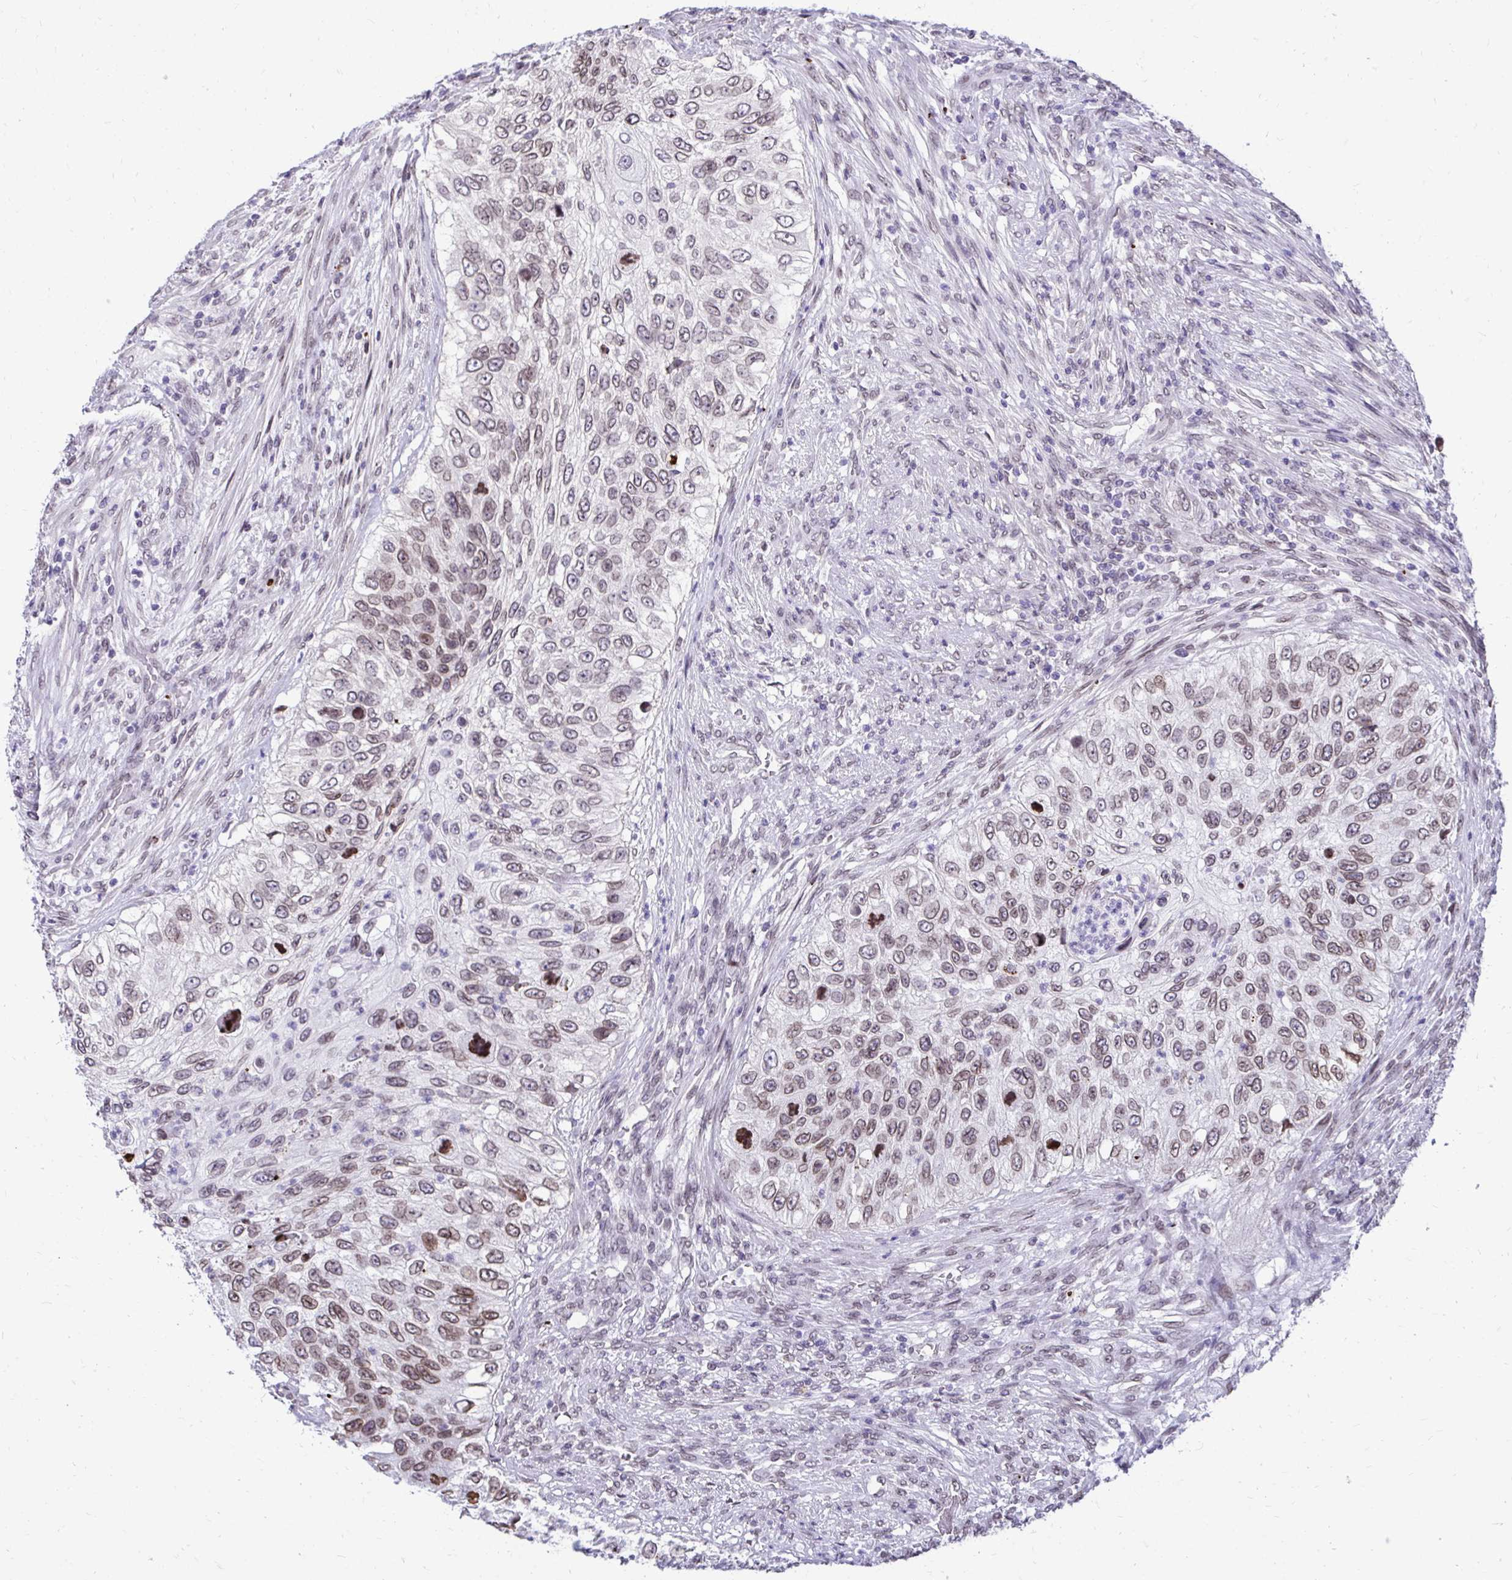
{"staining": {"intensity": "moderate", "quantity": ">75%", "location": "cytoplasmic/membranous,nuclear"}, "tissue": "urothelial cancer", "cell_type": "Tumor cells", "image_type": "cancer", "snomed": [{"axis": "morphology", "description": "Urothelial carcinoma, High grade"}, {"axis": "topography", "description": "Urinary bladder"}], "caption": "This histopathology image exhibits urothelial cancer stained with immunohistochemistry (IHC) to label a protein in brown. The cytoplasmic/membranous and nuclear of tumor cells show moderate positivity for the protein. Nuclei are counter-stained blue.", "gene": "BANF1", "patient": {"sex": "female", "age": 60}}